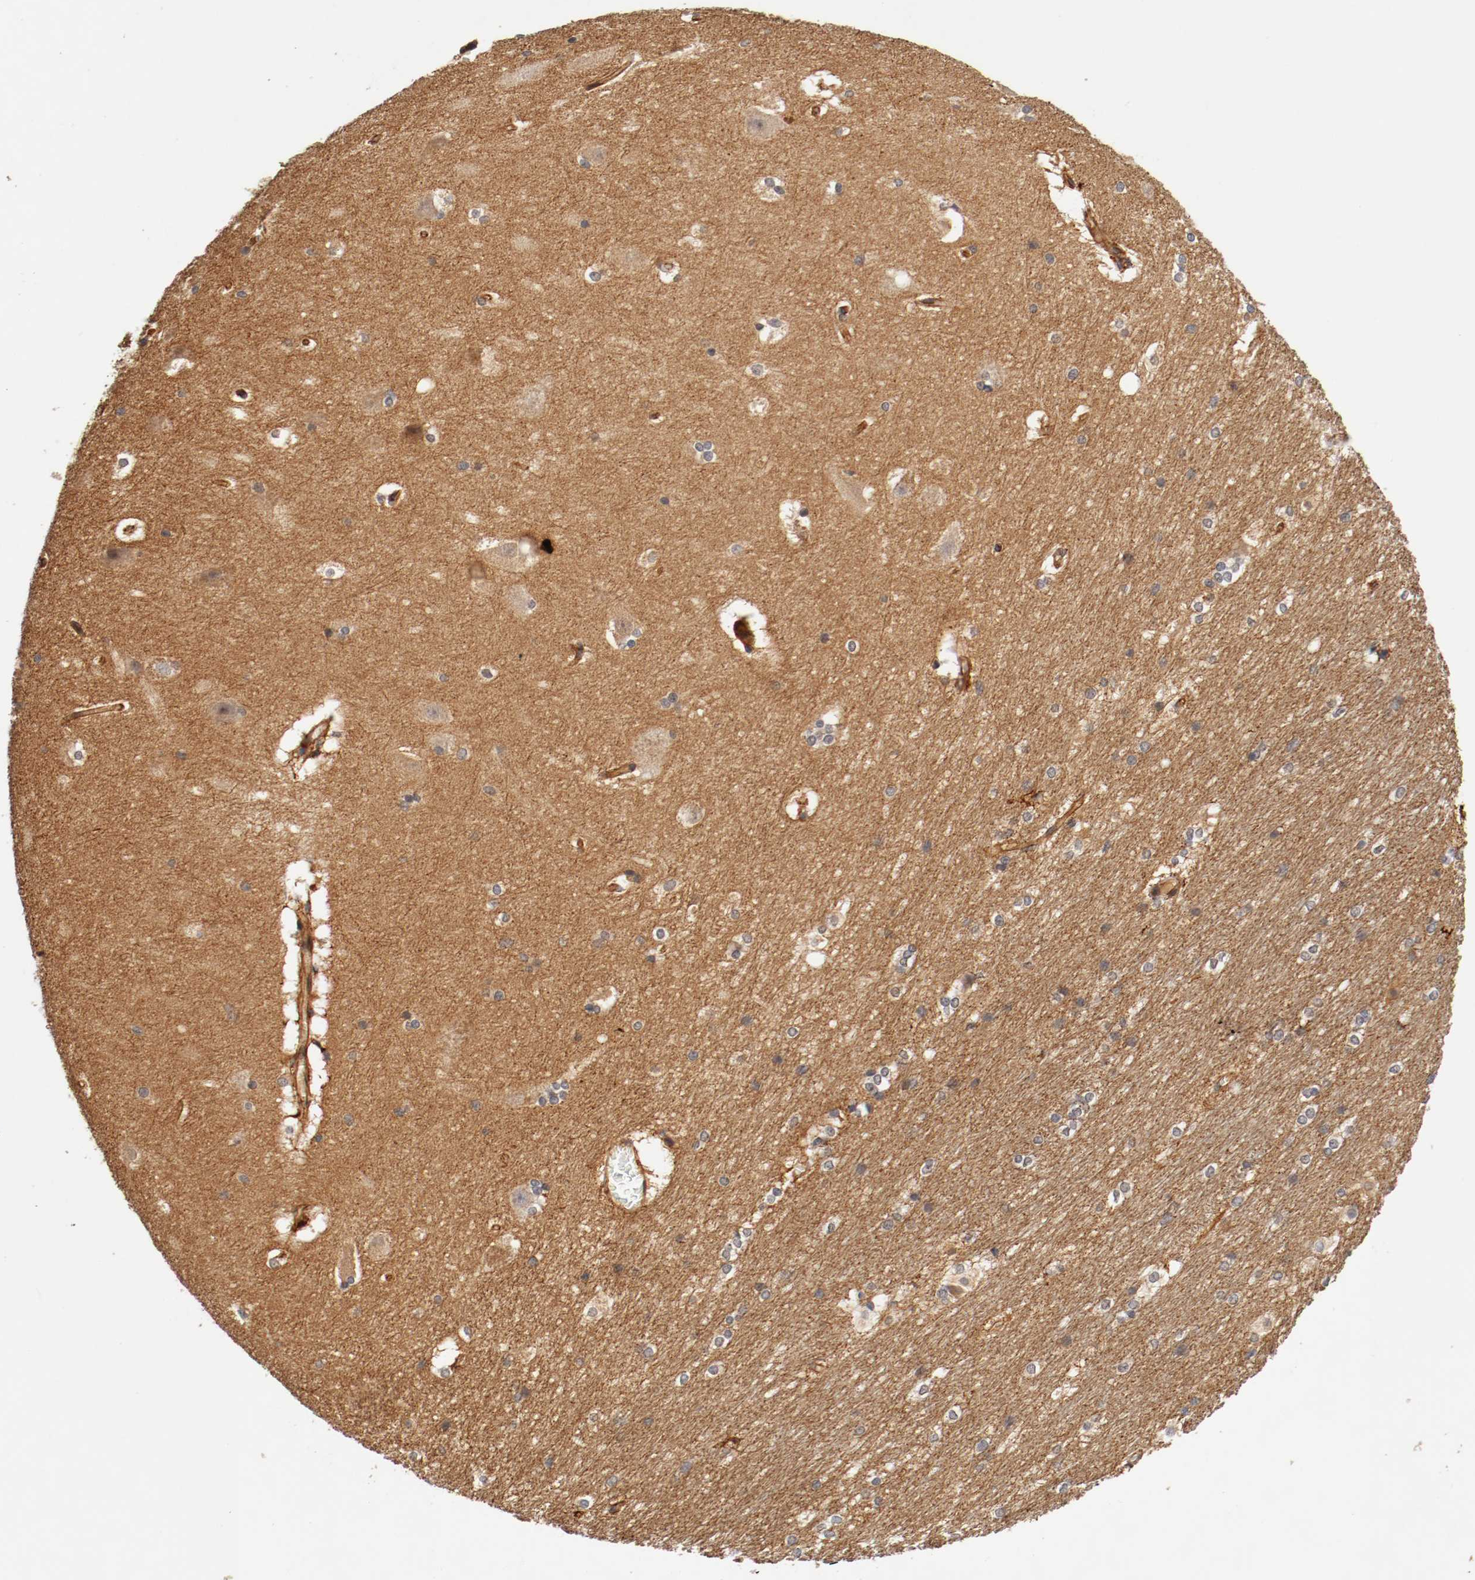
{"staining": {"intensity": "negative", "quantity": "none", "location": "none"}, "tissue": "hippocampus", "cell_type": "Glial cells", "image_type": "normal", "snomed": [{"axis": "morphology", "description": "Normal tissue, NOS"}, {"axis": "topography", "description": "Hippocampus"}], "caption": "This is an immunohistochemistry (IHC) histopathology image of normal human hippocampus. There is no staining in glial cells.", "gene": "TYK2", "patient": {"sex": "female", "age": 19}}